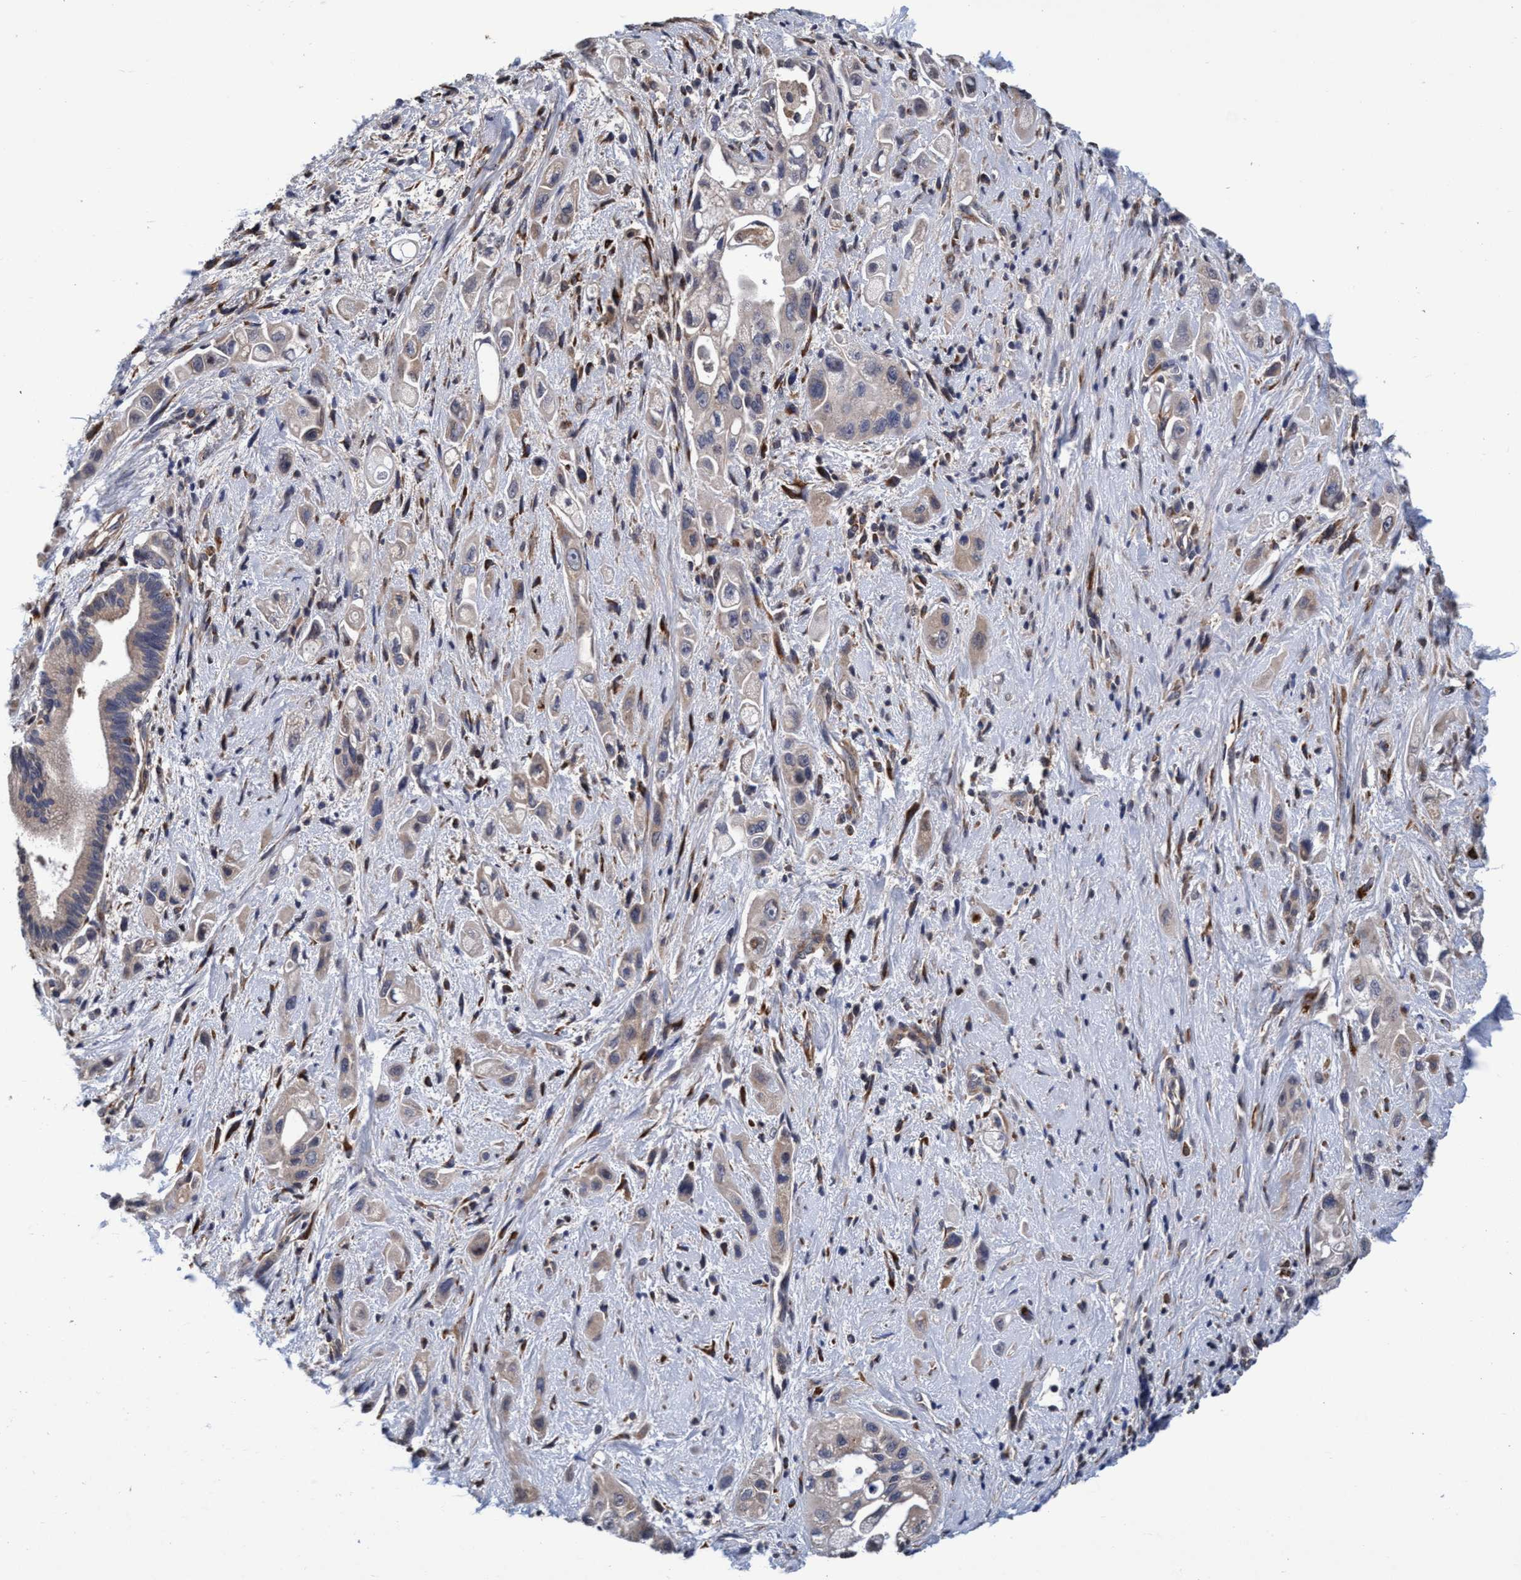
{"staining": {"intensity": "weak", "quantity": "25%-75%", "location": "cytoplasmic/membranous"}, "tissue": "pancreatic cancer", "cell_type": "Tumor cells", "image_type": "cancer", "snomed": [{"axis": "morphology", "description": "Adenocarcinoma, NOS"}, {"axis": "topography", "description": "Pancreas"}], "caption": "This is a micrograph of immunohistochemistry staining of adenocarcinoma (pancreatic), which shows weak positivity in the cytoplasmic/membranous of tumor cells.", "gene": "CALCOCO2", "patient": {"sex": "female", "age": 66}}